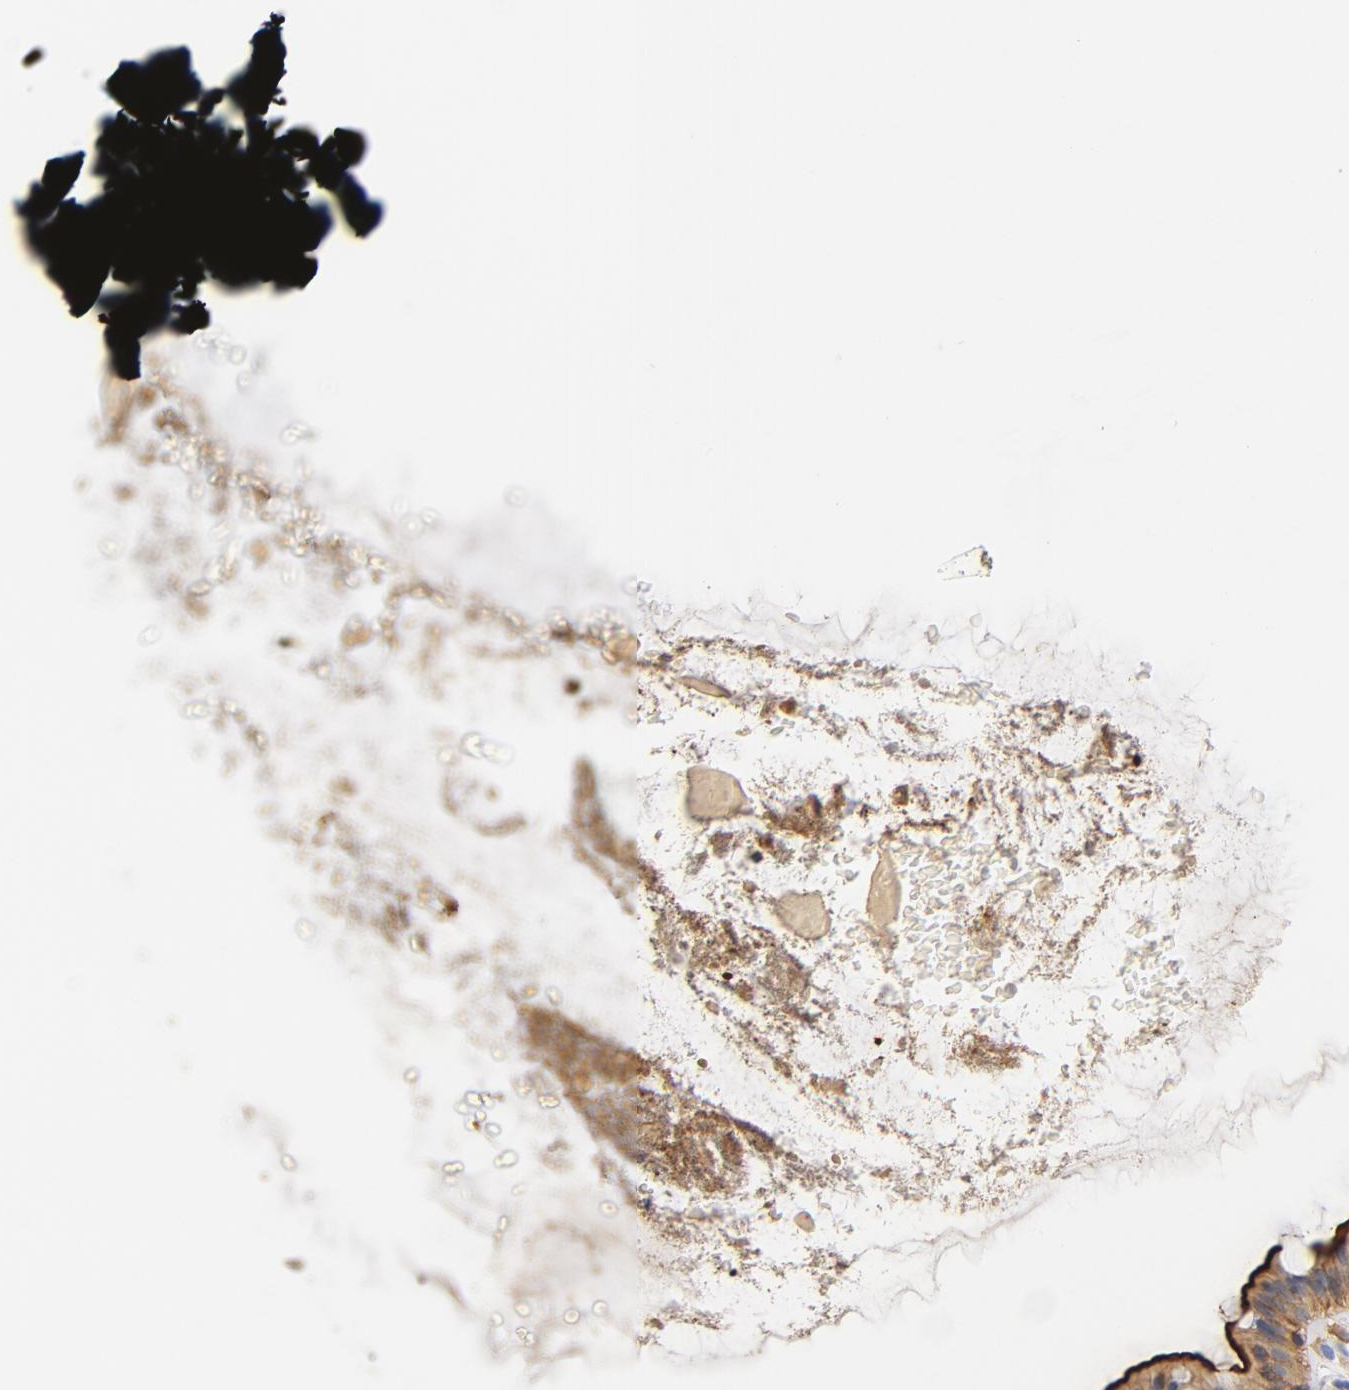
{"staining": {"intensity": "negative", "quantity": "none", "location": "none"}, "tissue": "colon", "cell_type": "Endothelial cells", "image_type": "normal", "snomed": [{"axis": "morphology", "description": "Normal tissue, NOS"}, {"axis": "topography", "description": "Smooth muscle"}, {"axis": "topography", "description": "Colon"}], "caption": "The IHC histopathology image has no significant staining in endothelial cells of colon.", "gene": "EZR", "patient": {"sex": "male", "age": 67}}